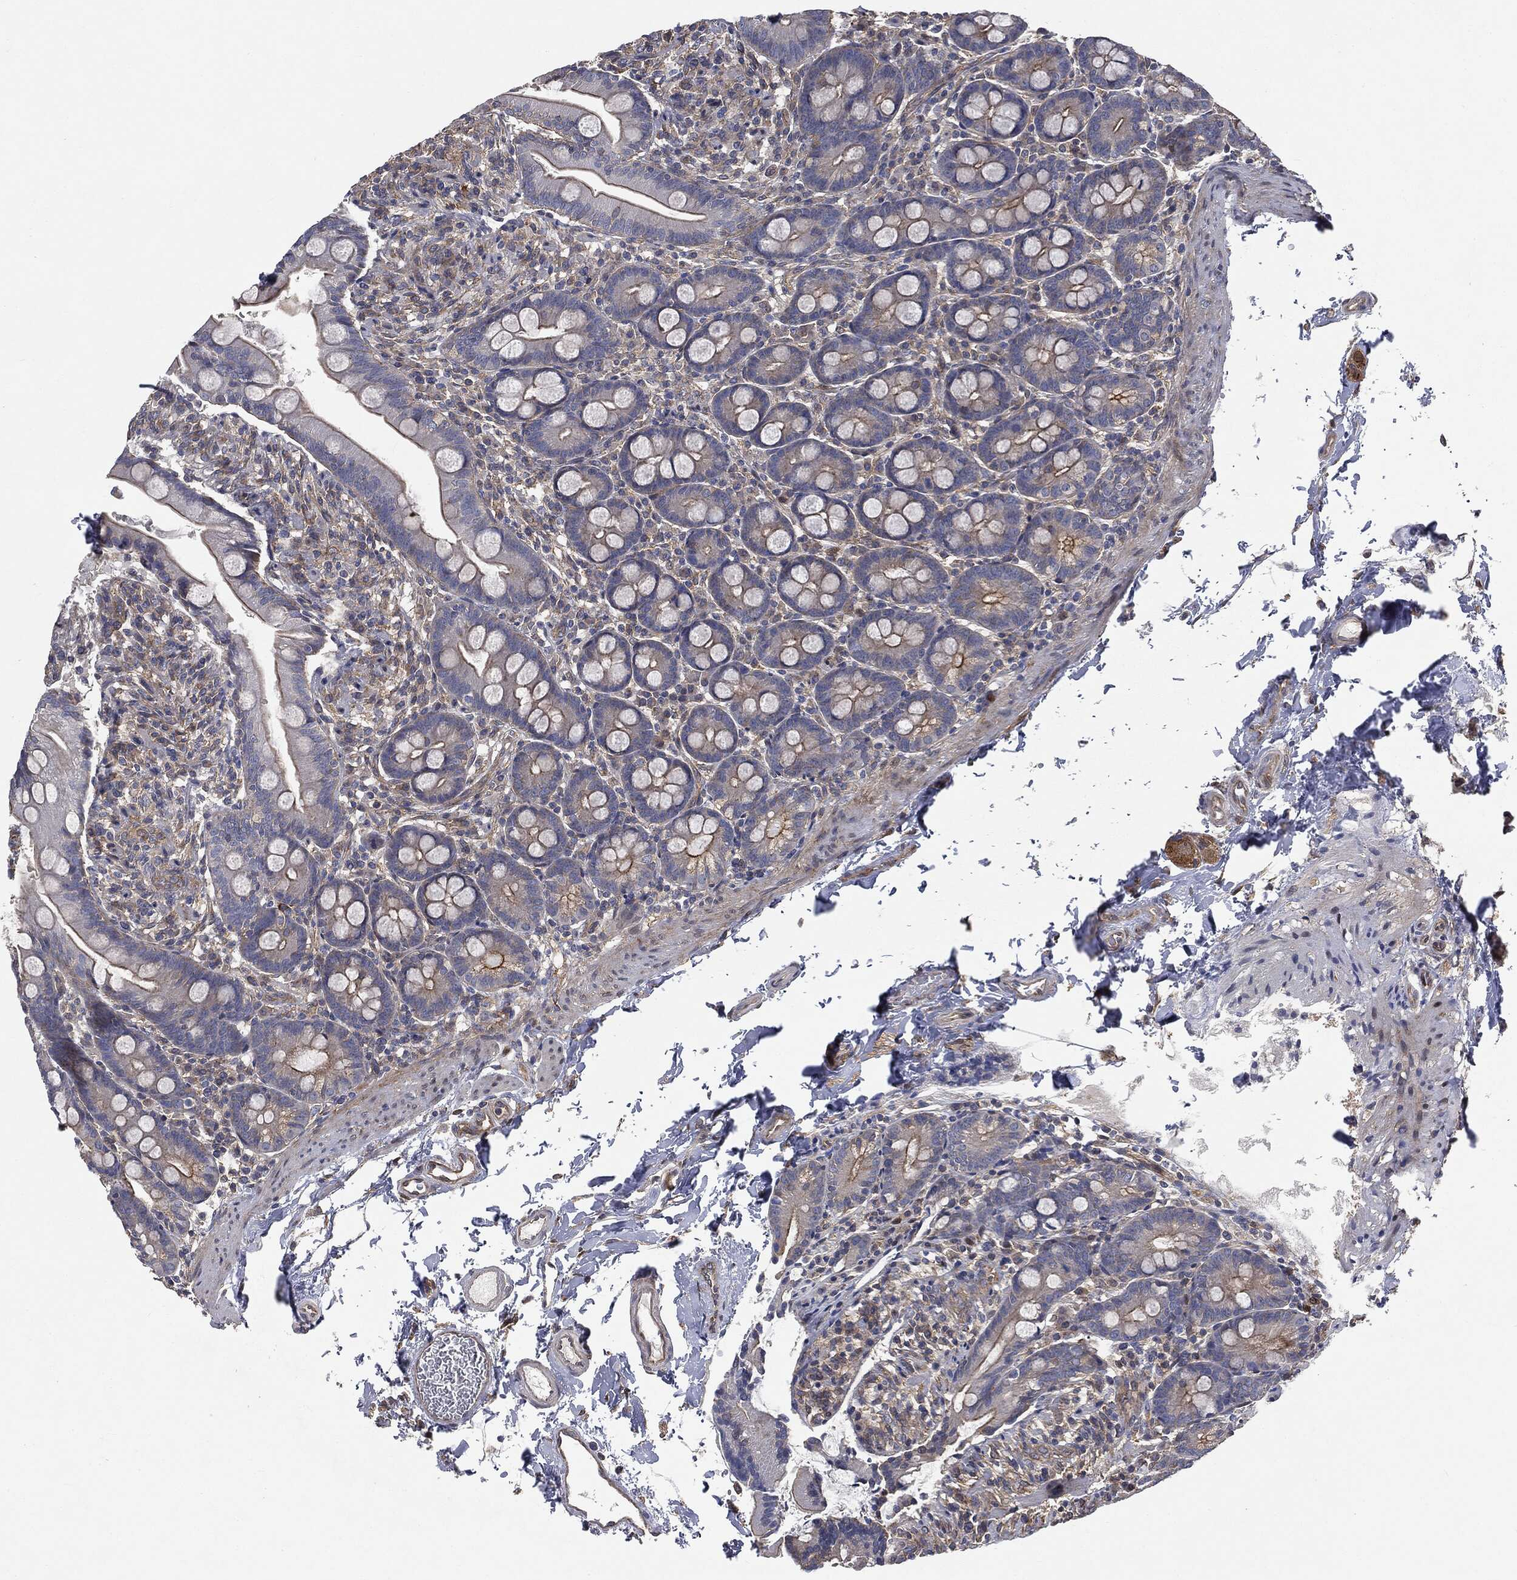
{"staining": {"intensity": "moderate", "quantity": "25%-75%", "location": "cytoplasmic/membranous"}, "tissue": "small intestine", "cell_type": "Glandular cells", "image_type": "normal", "snomed": [{"axis": "morphology", "description": "Normal tissue, NOS"}, {"axis": "topography", "description": "Small intestine"}], "caption": "Glandular cells reveal medium levels of moderate cytoplasmic/membranous expression in approximately 25%-75% of cells in unremarkable small intestine. (DAB (3,3'-diaminobenzidine) = brown stain, brightfield microscopy at high magnification).", "gene": "EPS15L1", "patient": {"sex": "female", "age": 44}}